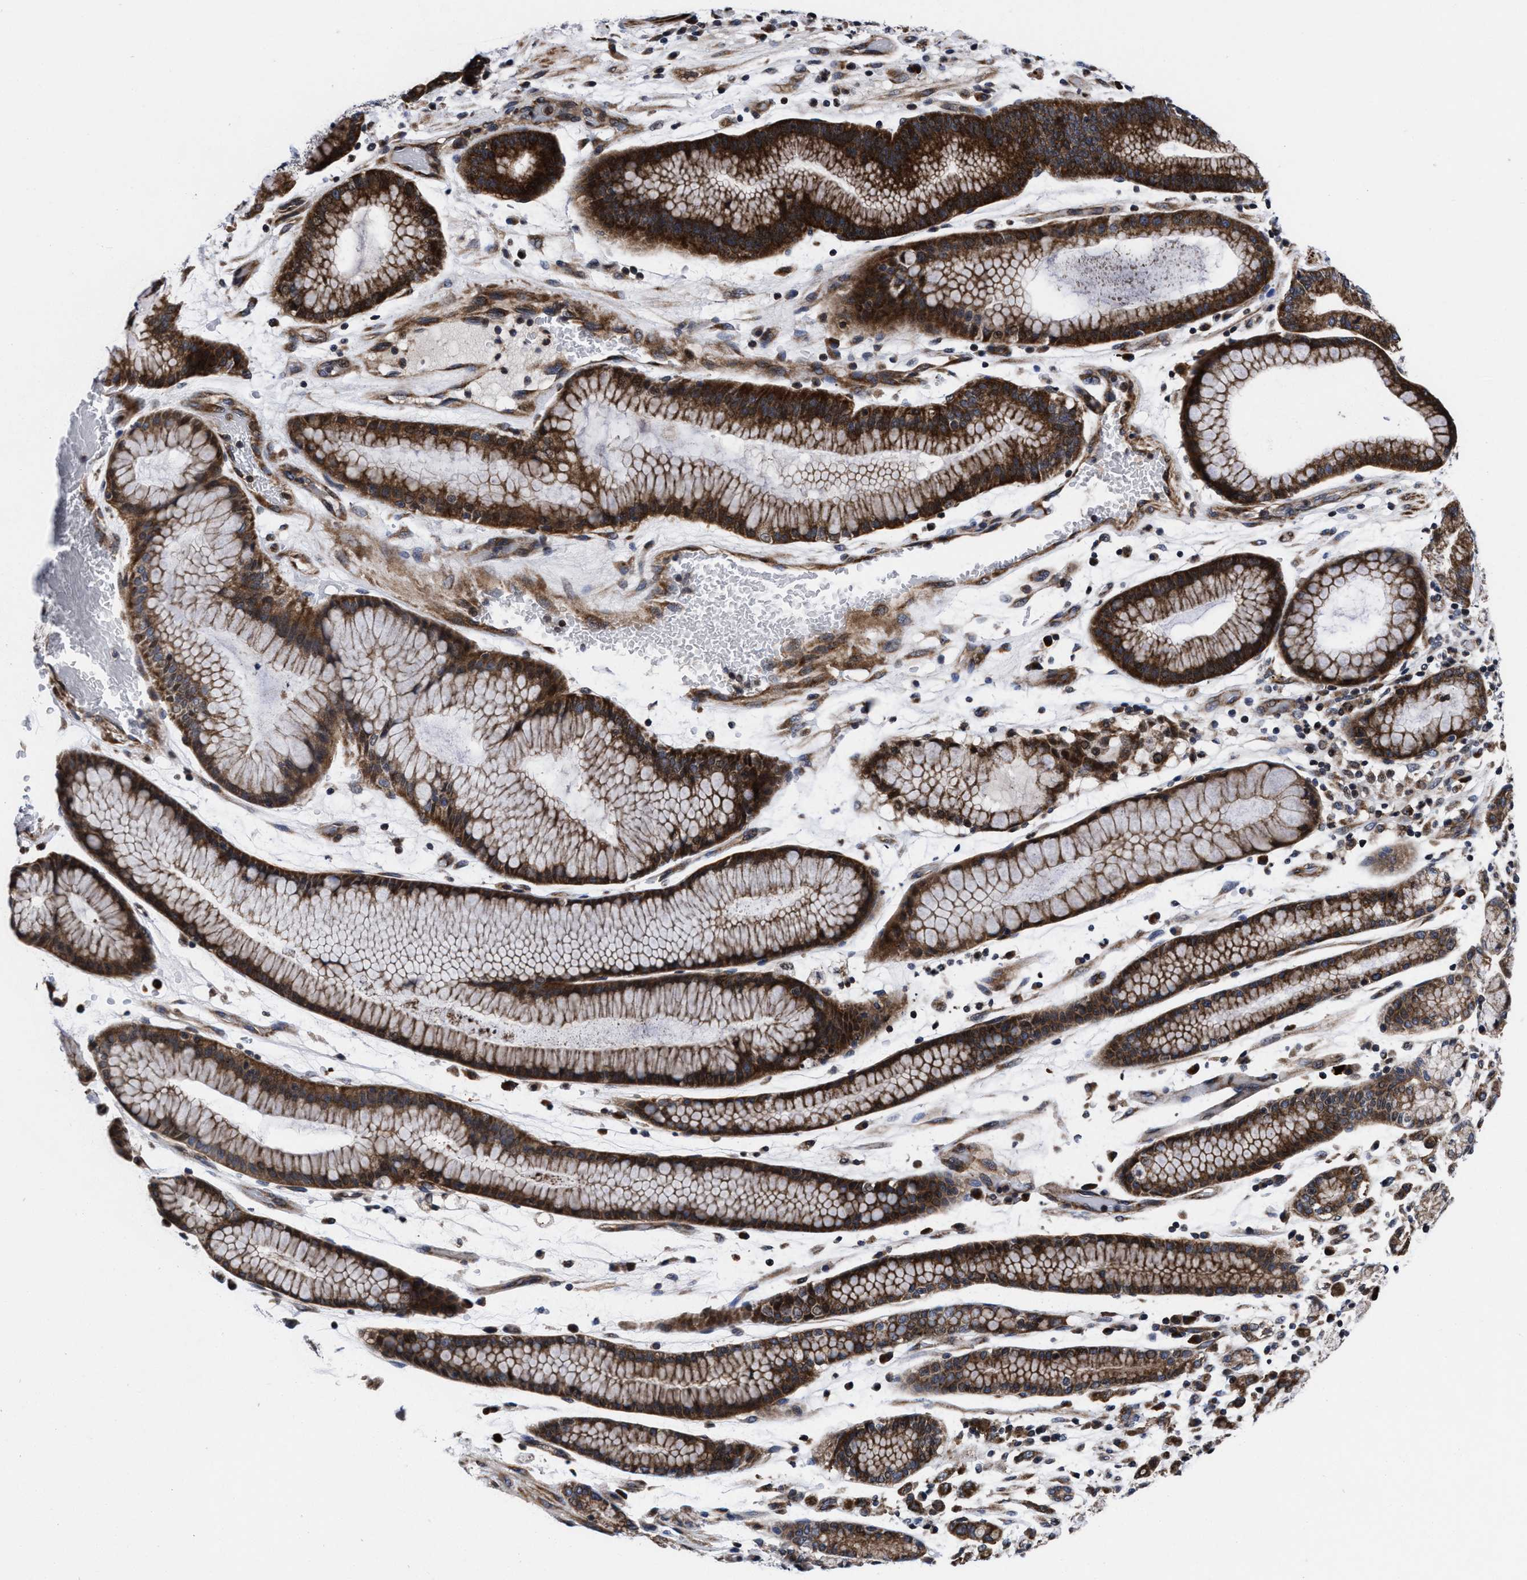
{"staining": {"intensity": "strong", "quantity": ">75%", "location": "cytoplasmic/membranous"}, "tissue": "stomach cancer", "cell_type": "Tumor cells", "image_type": "cancer", "snomed": [{"axis": "morphology", "description": "Adenocarcinoma, NOS"}, {"axis": "topography", "description": "Stomach, lower"}], "caption": "IHC image of stomach adenocarcinoma stained for a protein (brown), which shows high levels of strong cytoplasmic/membranous staining in approximately >75% of tumor cells.", "gene": "MRPL50", "patient": {"sex": "male", "age": 88}}